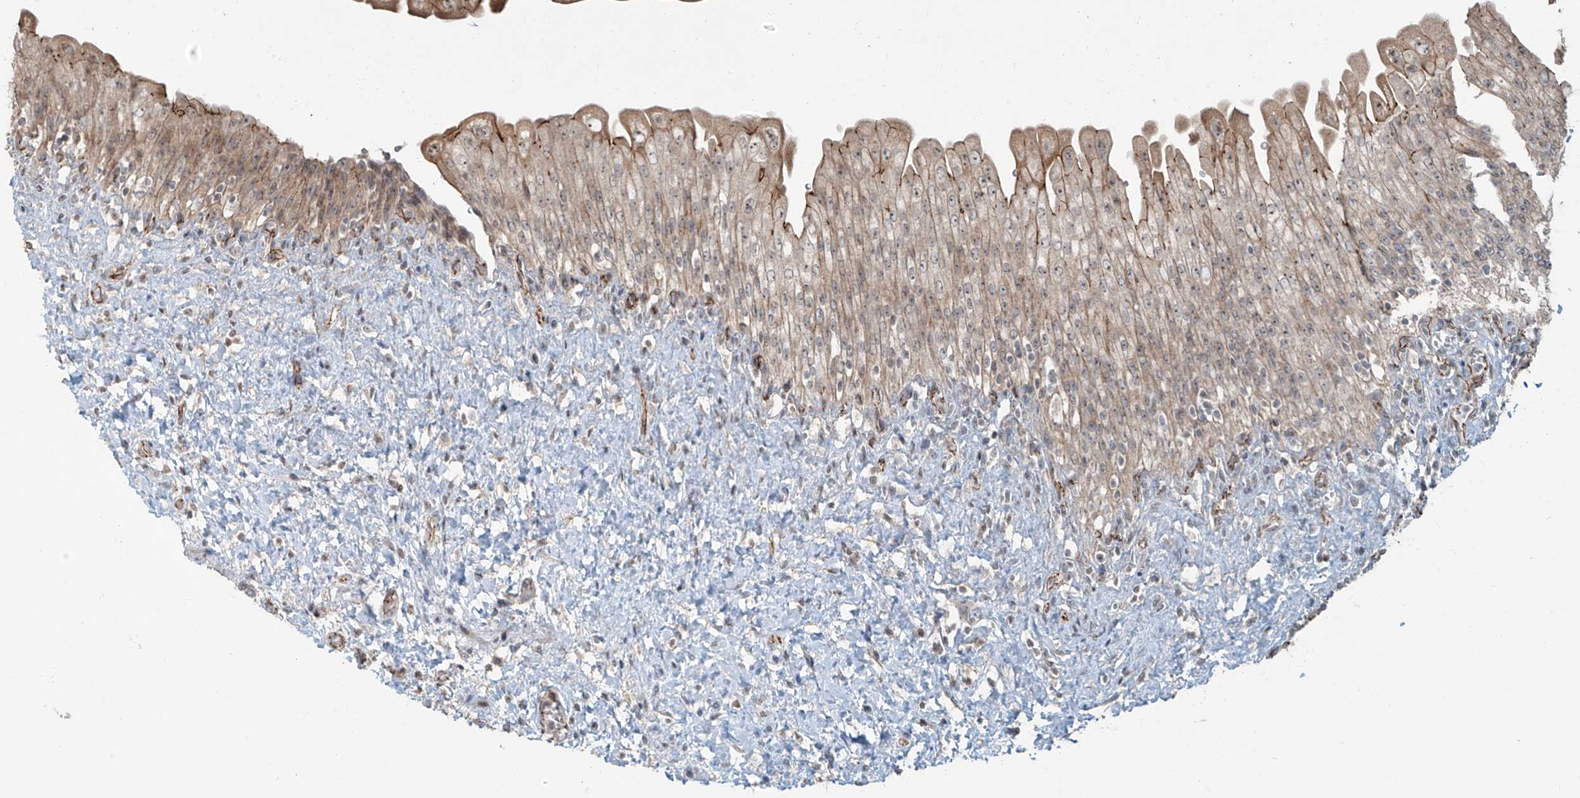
{"staining": {"intensity": "moderate", "quantity": ">75%", "location": "cytoplasmic/membranous"}, "tissue": "urinary bladder", "cell_type": "Urothelial cells", "image_type": "normal", "snomed": [{"axis": "morphology", "description": "Normal tissue, NOS"}, {"axis": "topography", "description": "Urinary bladder"}], "caption": "Immunohistochemistry (IHC) of unremarkable urinary bladder reveals medium levels of moderate cytoplasmic/membranous expression in about >75% of urothelial cells. (DAB IHC with brightfield microscopy, high magnification).", "gene": "ZNF16", "patient": {"sex": "female", "age": 27}}